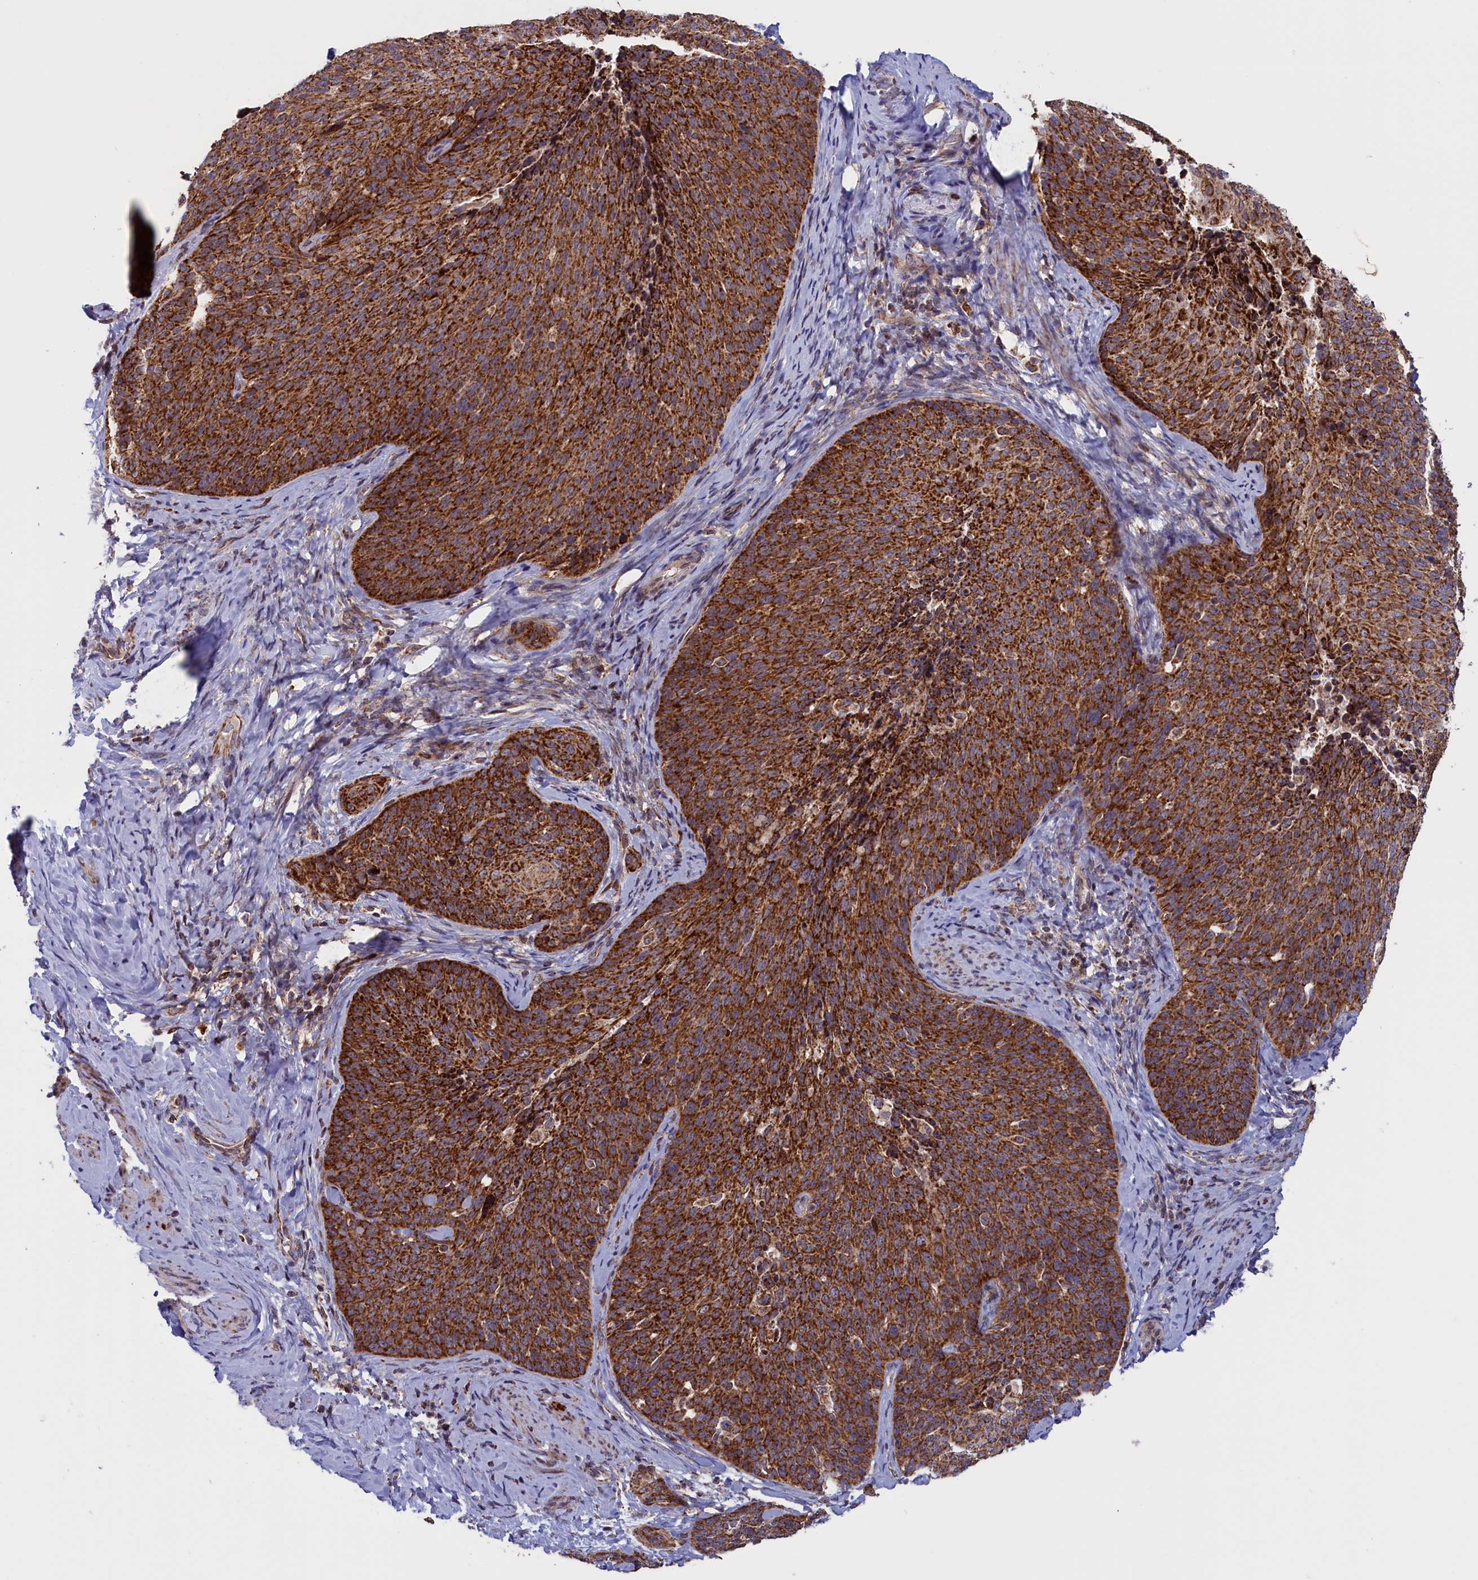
{"staining": {"intensity": "strong", "quantity": ">75%", "location": "cytoplasmic/membranous"}, "tissue": "cervical cancer", "cell_type": "Tumor cells", "image_type": "cancer", "snomed": [{"axis": "morphology", "description": "Squamous cell carcinoma, NOS"}, {"axis": "topography", "description": "Cervix"}], "caption": "Immunohistochemical staining of cervical squamous cell carcinoma demonstrates strong cytoplasmic/membranous protein staining in about >75% of tumor cells.", "gene": "TIMM44", "patient": {"sex": "female", "age": 50}}